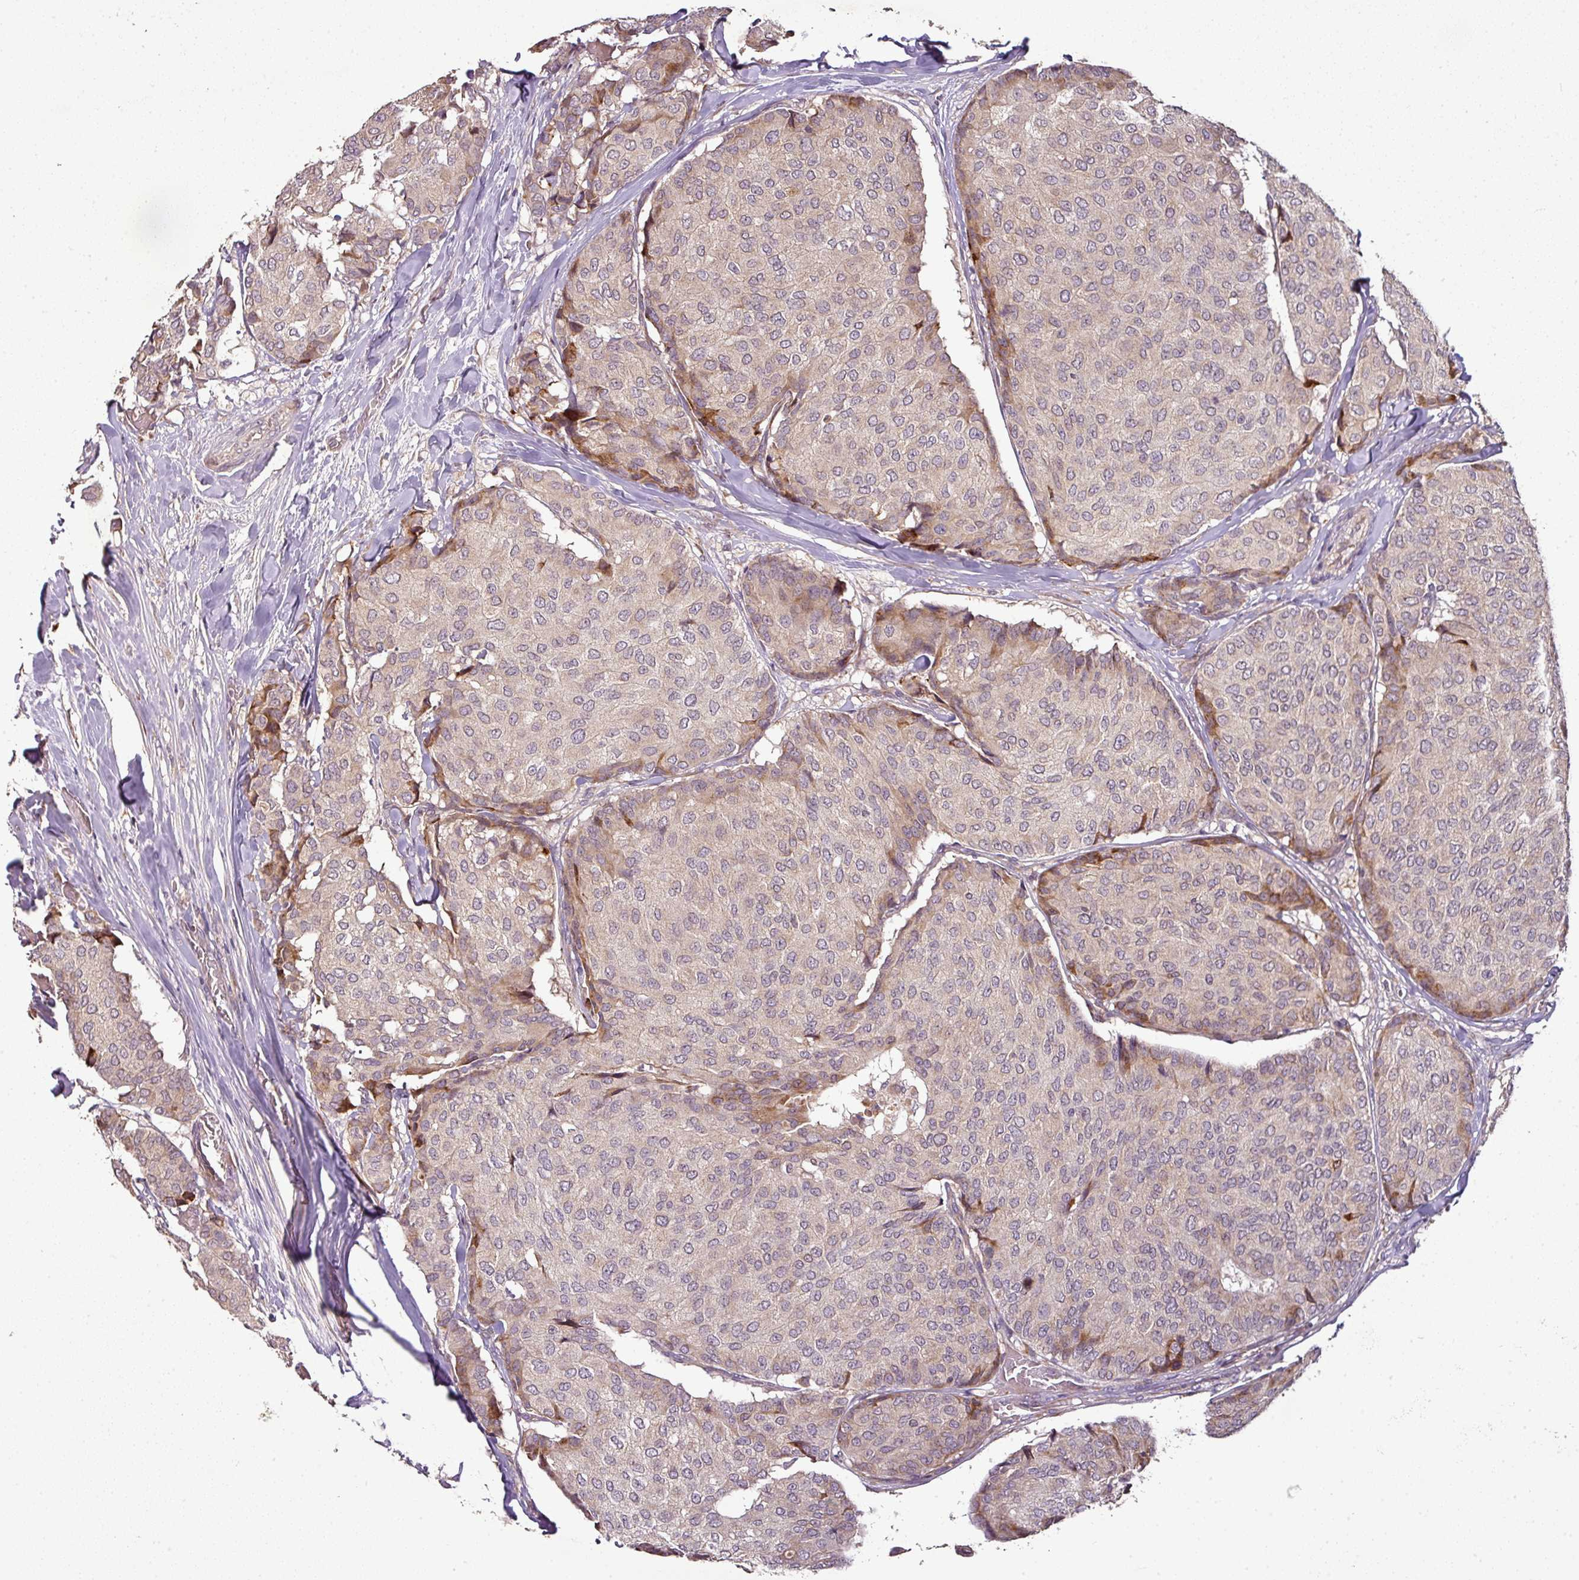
{"staining": {"intensity": "negative", "quantity": "none", "location": "none"}, "tissue": "breast cancer", "cell_type": "Tumor cells", "image_type": "cancer", "snomed": [{"axis": "morphology", "description": "Duct carcinoma"}, {"axis": "topography", "description": "Breast"}], "caption": "DAB (3,3'-diaminobenzidine) immunohistochemical staining of breast cancer (invasive ductal carcinoma) reveals no significant expression in tumor cells. Nuclei are stained in blue.", "gene": "SPCS3", "patient": {"sex": "female", "age": 75}}